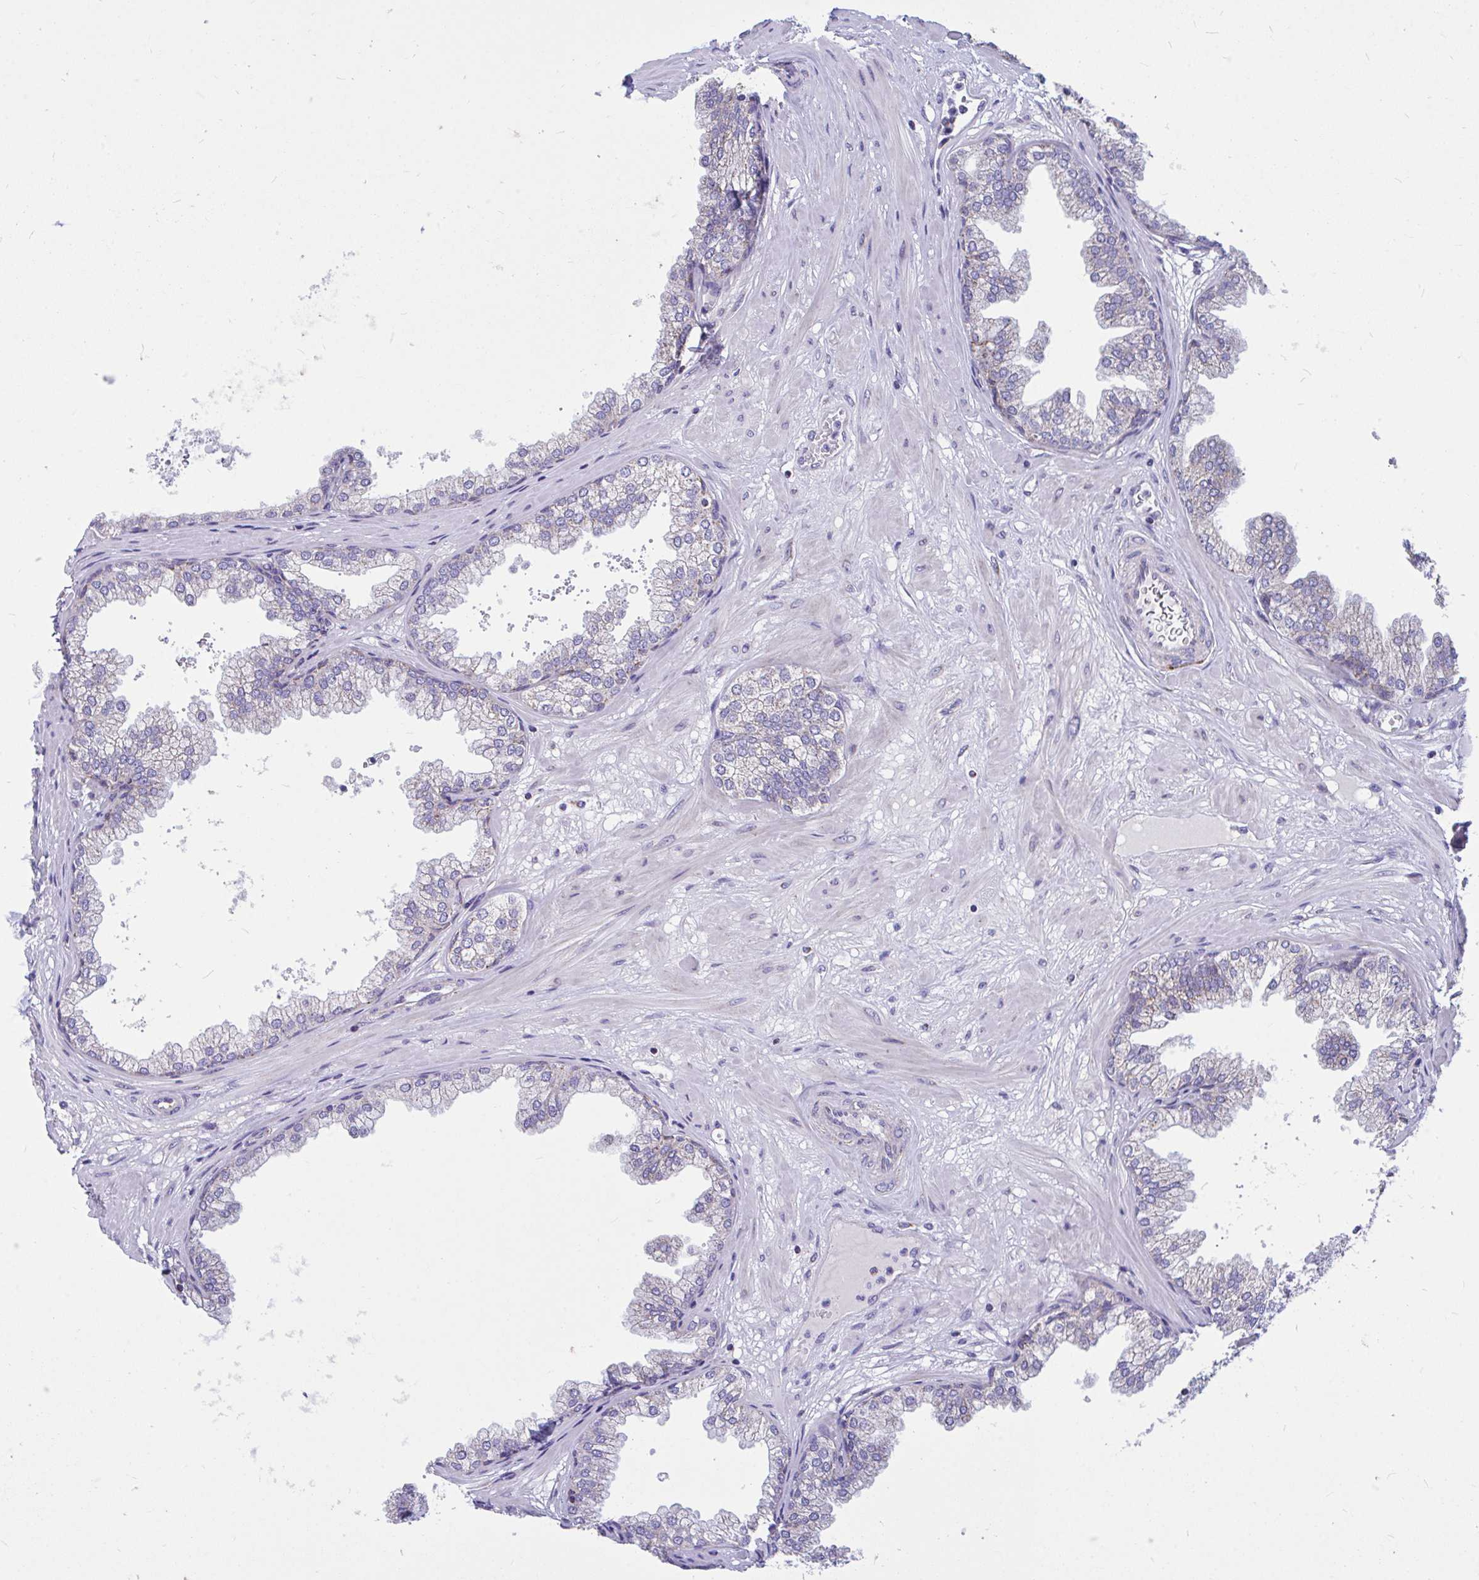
{"staining": {"intensity": "moderate", "quantity": "<25%", "location": "cytoplasmic/membranous"}, "tissue": "prostate", "cell_type": "Glandular cells", "image_type": "normal", "snomed": [{"axis": "morphology", "description": "Normal tissue, NOS"}, {"axis": "topography", "description": "Prostate"}], "caption": "Prostate stained with immunohistochemistry (IHC) displays moderate cytoplasmic/membranous positivity in approximately <25% of glandular cells.", "gene": "OR13A1", "patient": {"sex": "male", "age": 37}}